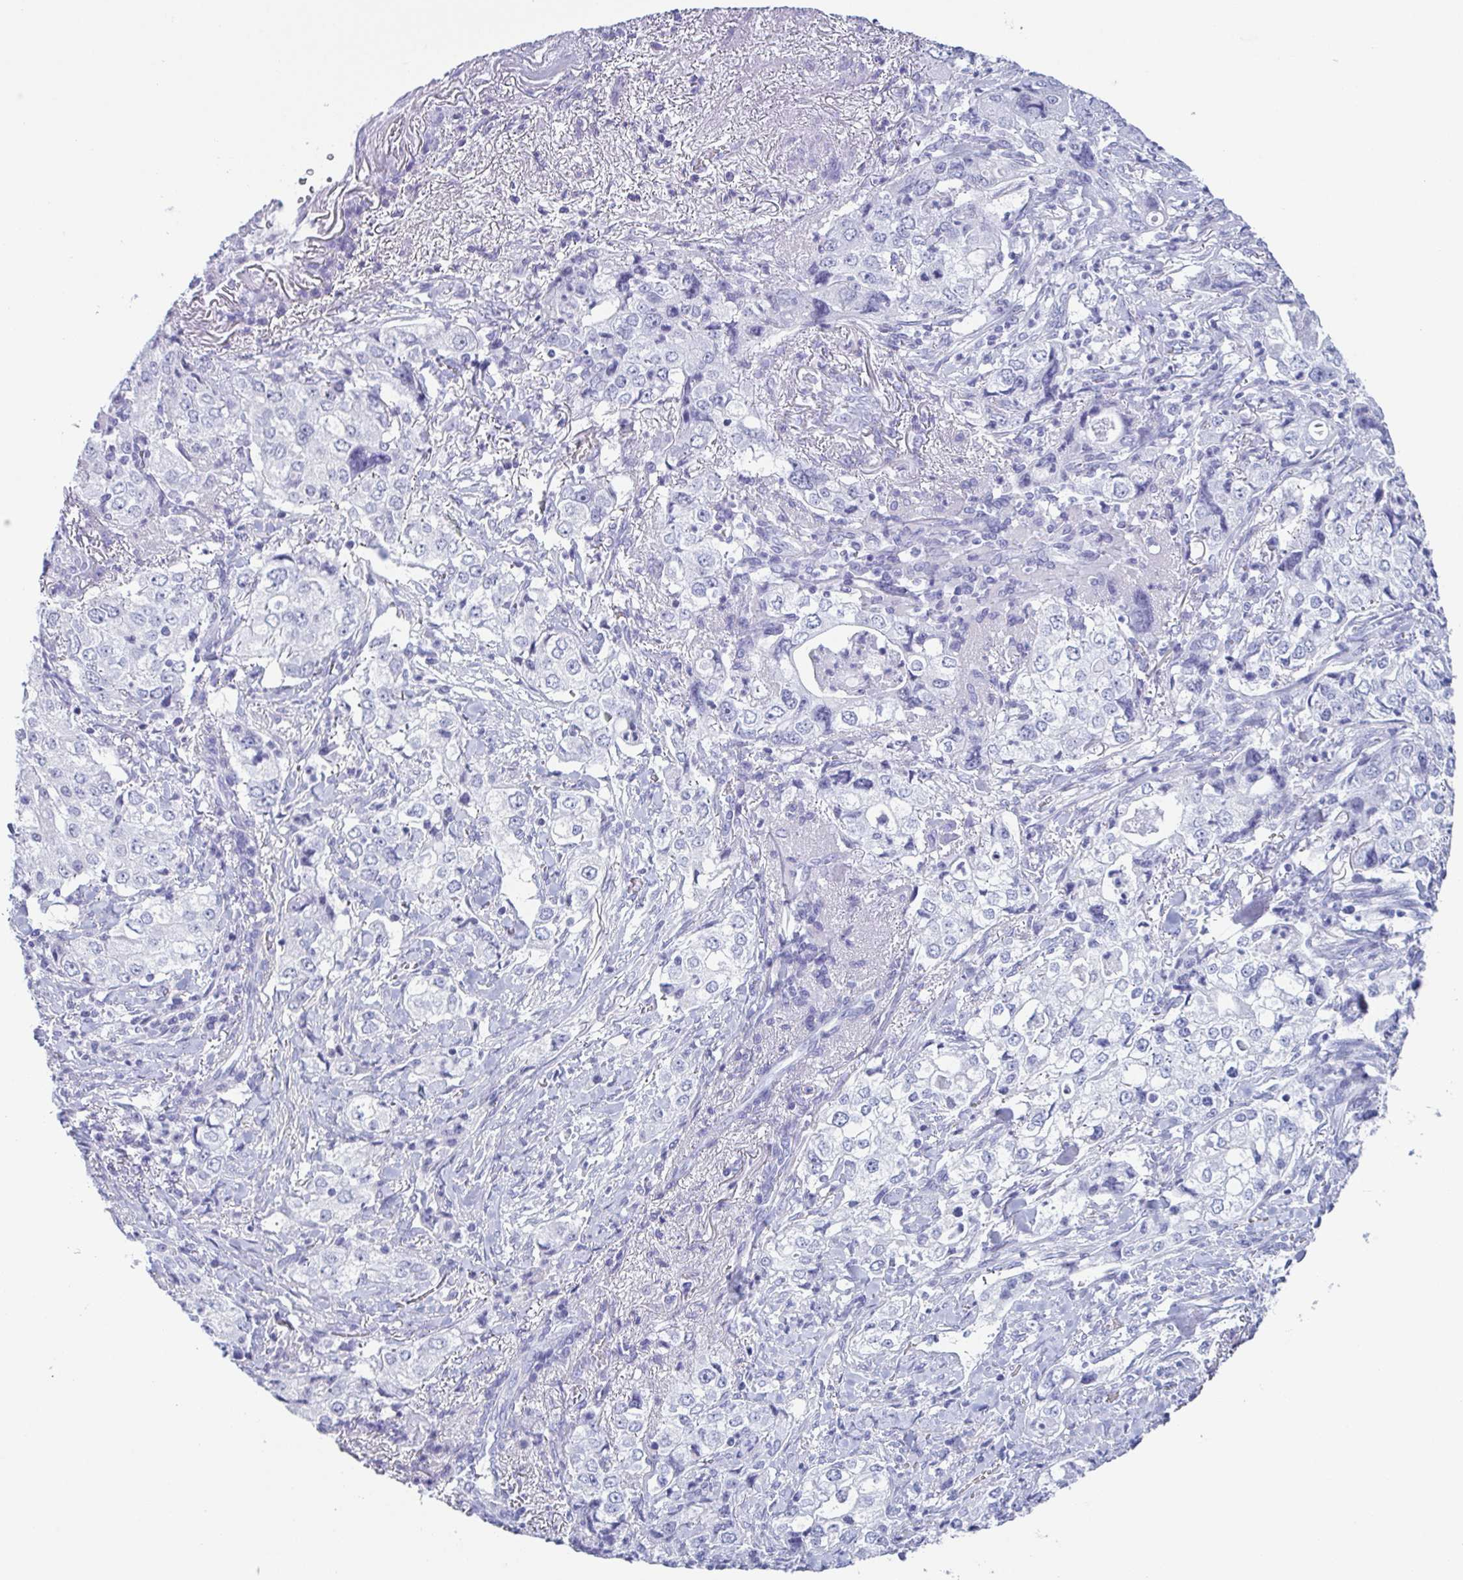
{"staining": {"intensity": "negative", "quantity": "none", "location": "none"}, "tissue": "stomach cancer", "cell_type": "Tumor cells", "image_type": "cancer", "snomed": [{"axis": "morphology", "description": "Adenocarcinoma, NOS"}, {"axis": "topography", "description": "Stomach, upper"}], "caption": "Protein analysis of stomach cancer (adenocarcinoma) displays no significant expression in tumor cells.", "gene": "ZG16B", "patient": {"sex": "male", "age": 75}}